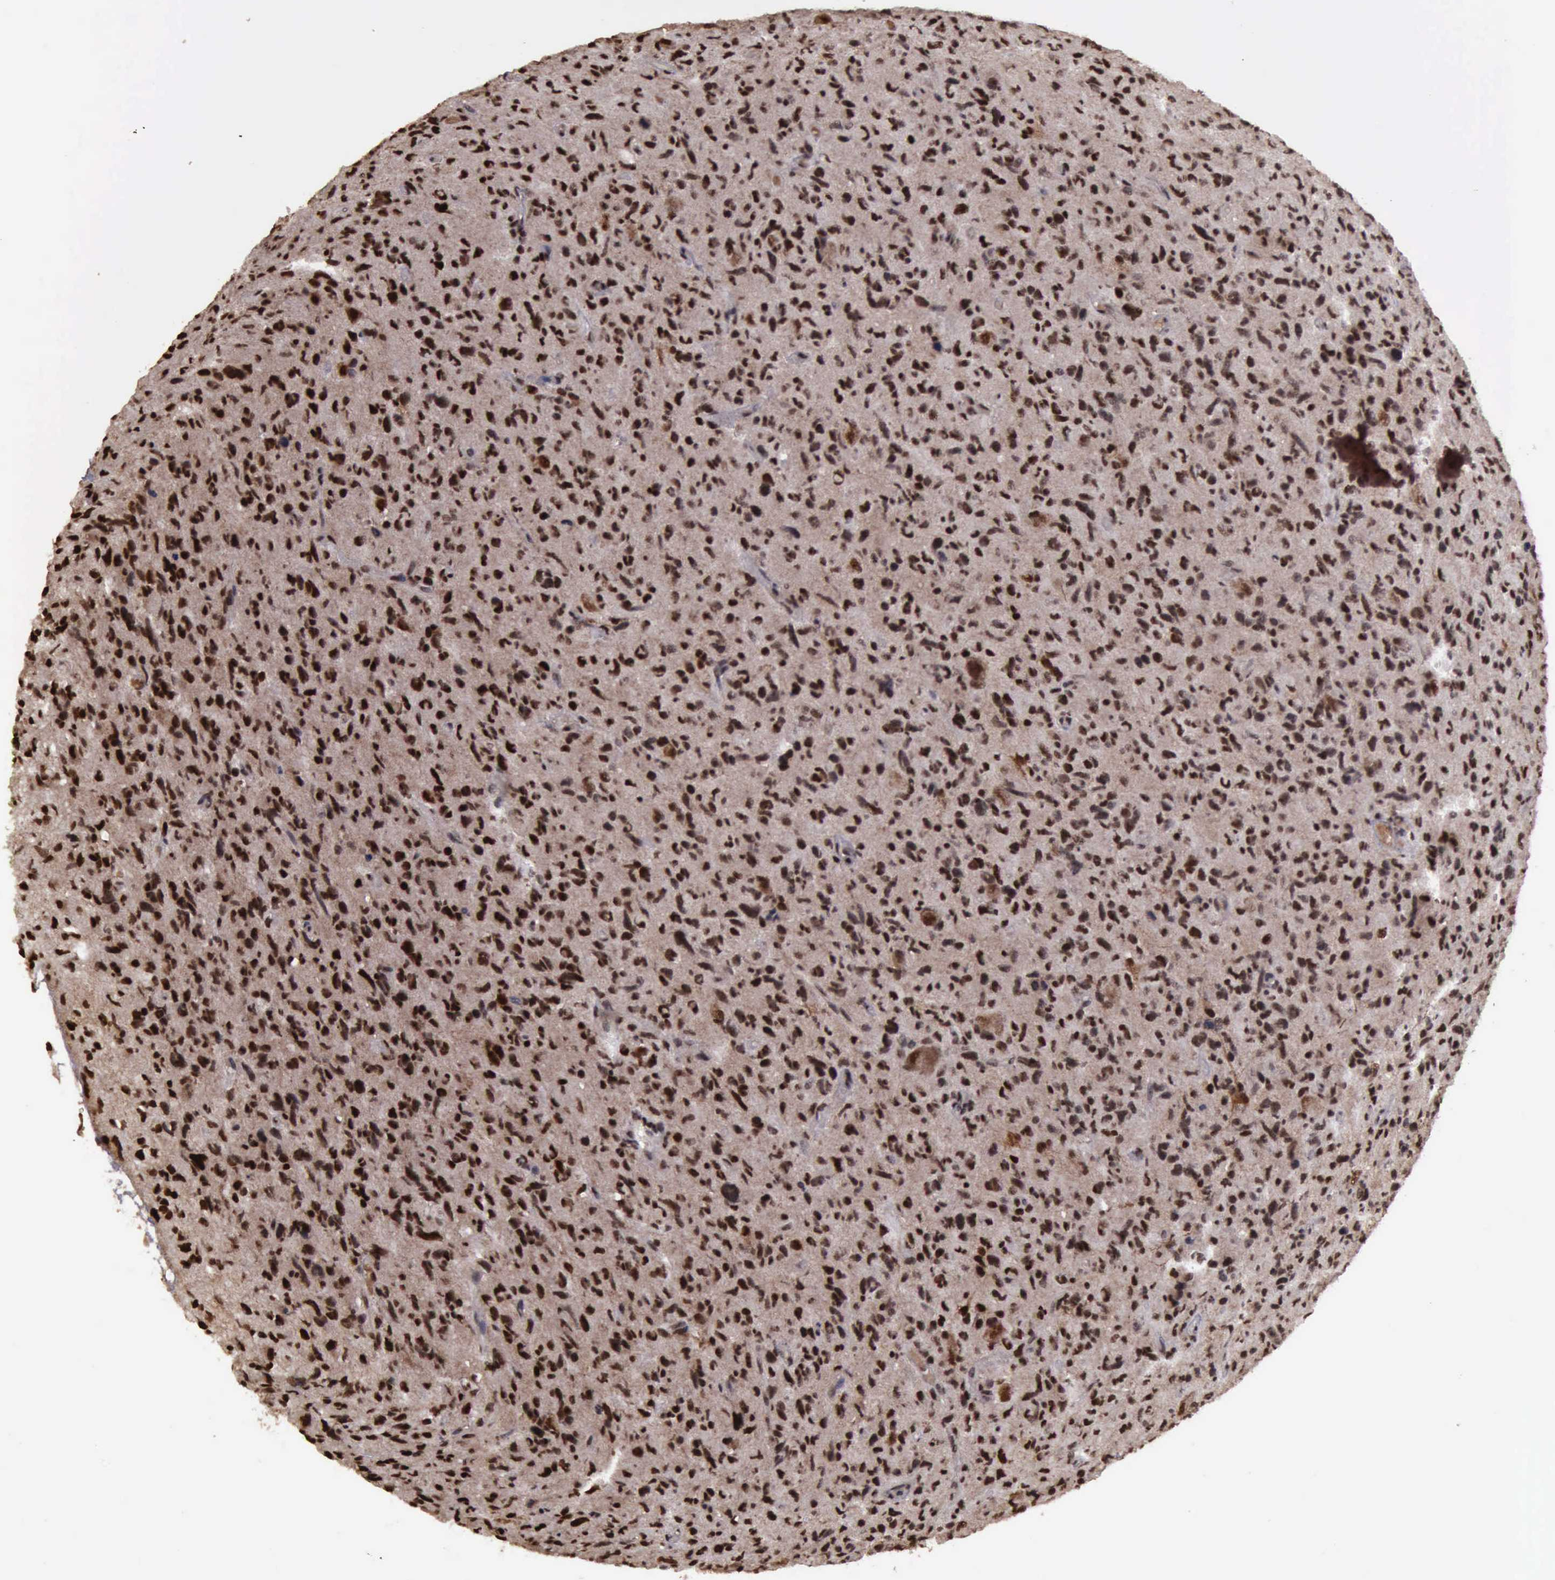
{"staining": {"intensity": "moderate", "quantity": ">75%", "location": "cytoplasmic/membranous,nuclear"}, "tissue": "glioma", "cell_type": "Tumor cells", "image_type": "cancer", "snomed": [{"axis": "morphology", "description": "Glioma, malignant, High grade"}, {"axis": "topography", "description": "Brain"}], "caption": "There is medium levels of moderate cytoplasmic/membranous and nuclear expression in tumor cells of glioma, as demonstrated by immunohistochemical staining (brown color).", "gene": "TRMT2A", "patient": {"sex": "female", "age": 60}}